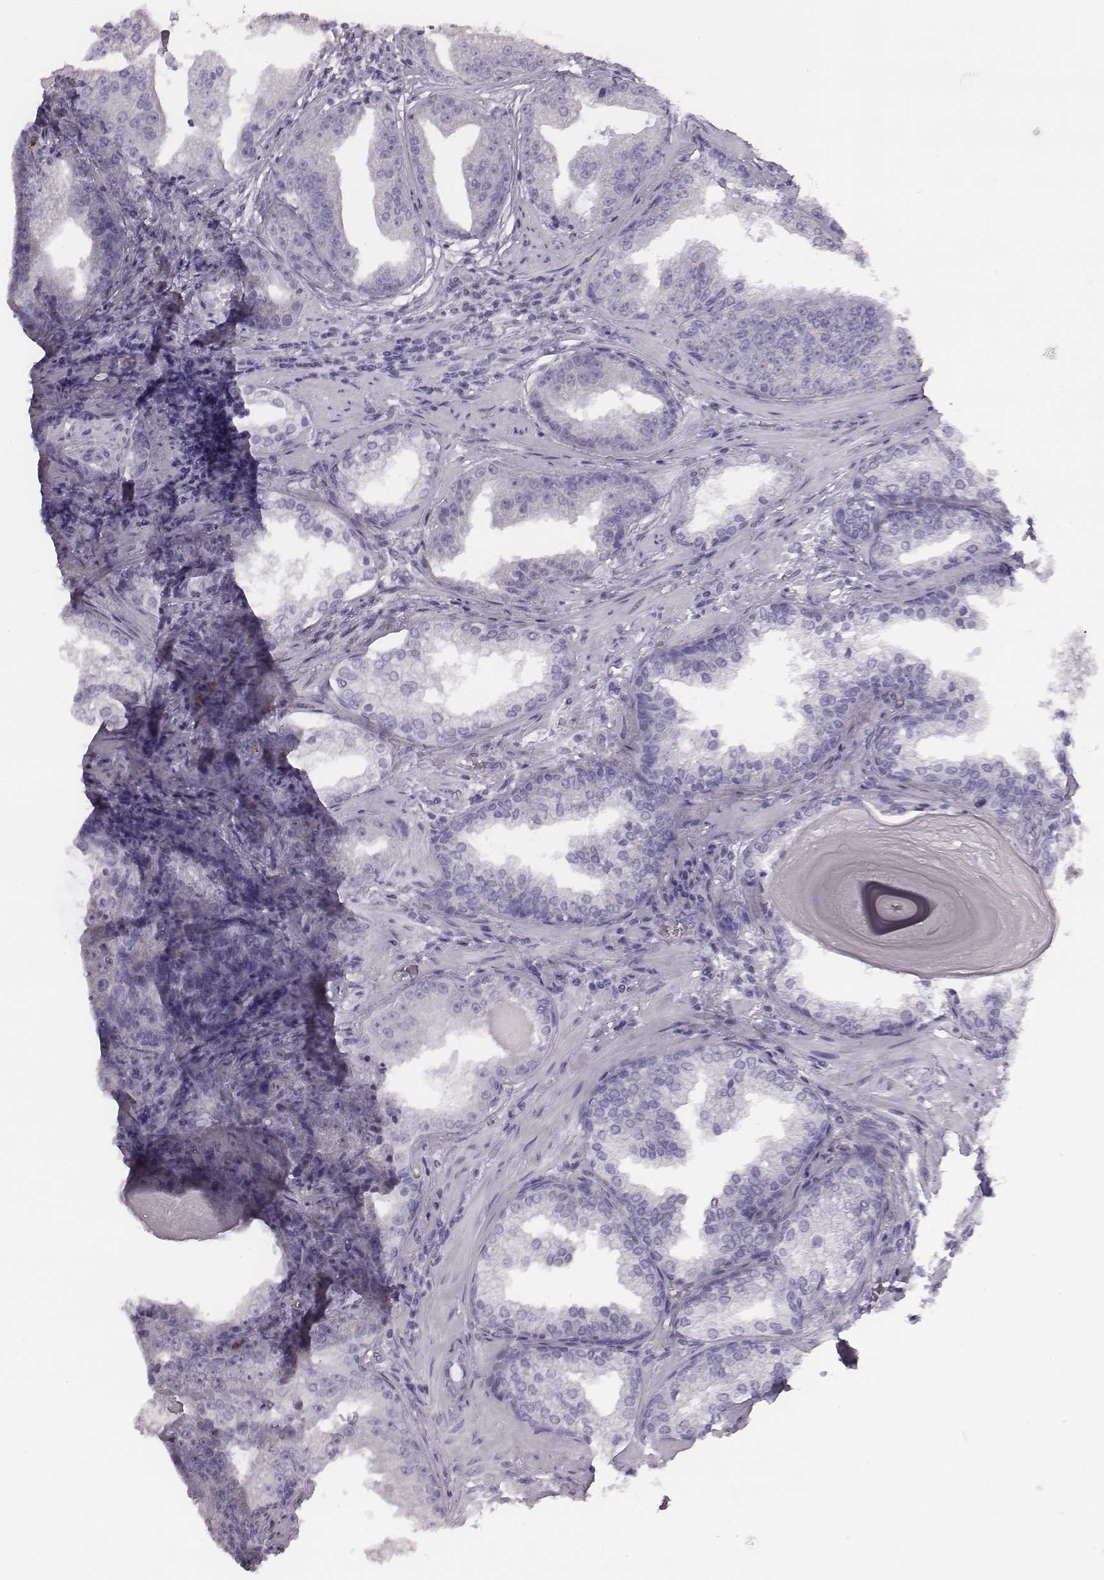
{"staining": {"intensity": "negative", "quantity": "none", "location": "none"}, "tissue": "prostate cancer", "cell_type": "Tumor cells", "image_type": "cancer", "snomed": [{"axis": "morphology", "description": "Adenocarcinoma, Low grade"}, {"axis": "topography", "description": "Prostate"}], "caption": "This image is of prostate cancer stained with immunohistochemistry (IHC) to label a protein in brown with the nuclei are counter-stained blue. There is no expression in tumor cells.", "gene": "HBZ", "patient": {"sex": "male", "age": 62}}